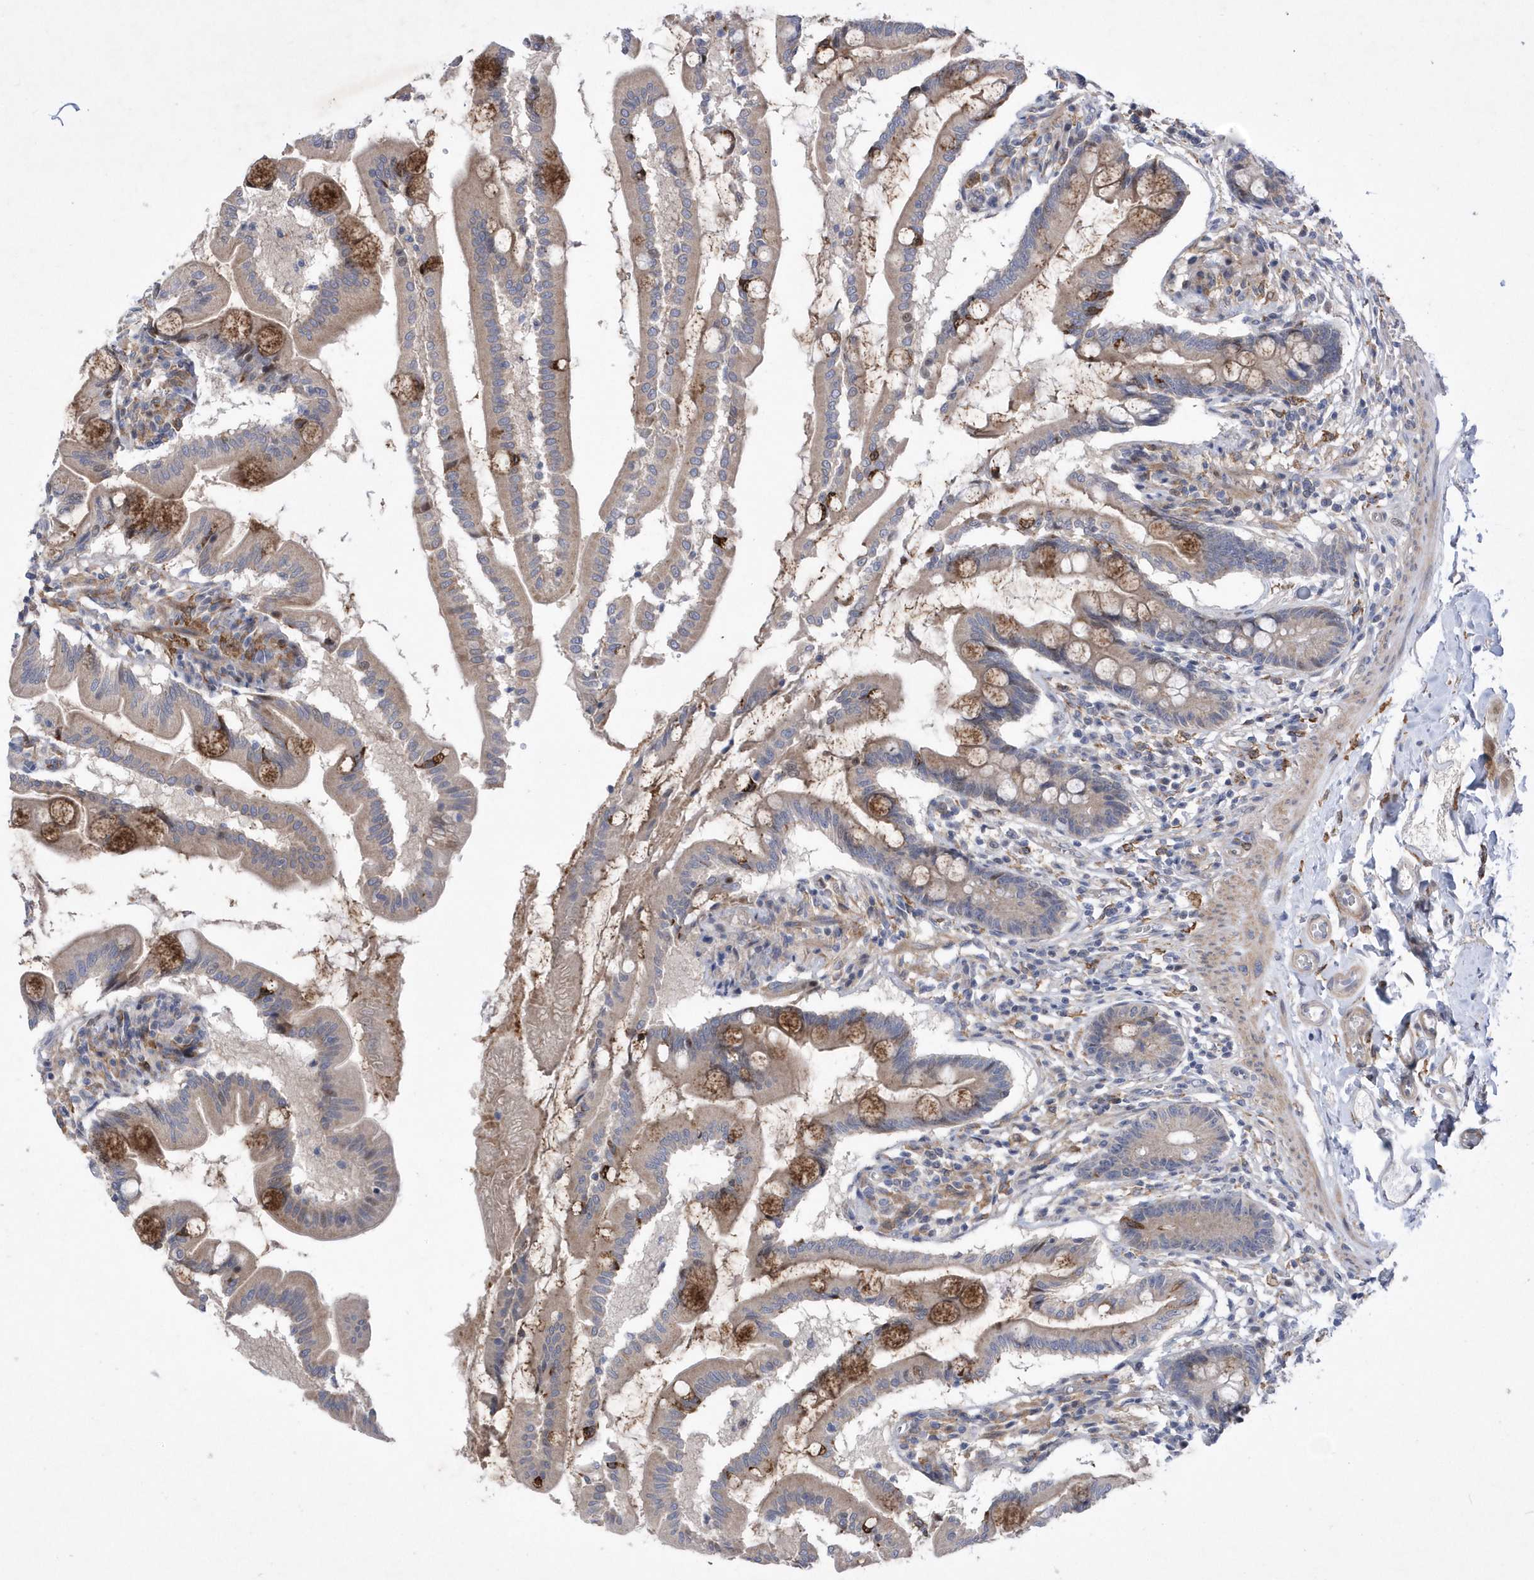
{"staining": {"intensity": "moderate", "quantity": "<25%", "location": "cytoplasmic/membranous"}, "tissue": "small intestine", "cell_type": "Glandular cells", "image_type": "normal", "snomed": [{"axis": "morphology", "description": "Normal tissue, NOS"}, {"axis": "topography", "description": "Small intestine"}], "caption": "Immunohistochemical staining of benign human small intestine shows moderate cytoplasmic/membranous protein staining in approximately <25% of glandular cells. Nuclei are stained in blue.", "gene": "LONRF2", "patient": {"sex": "female", "age": 56}}